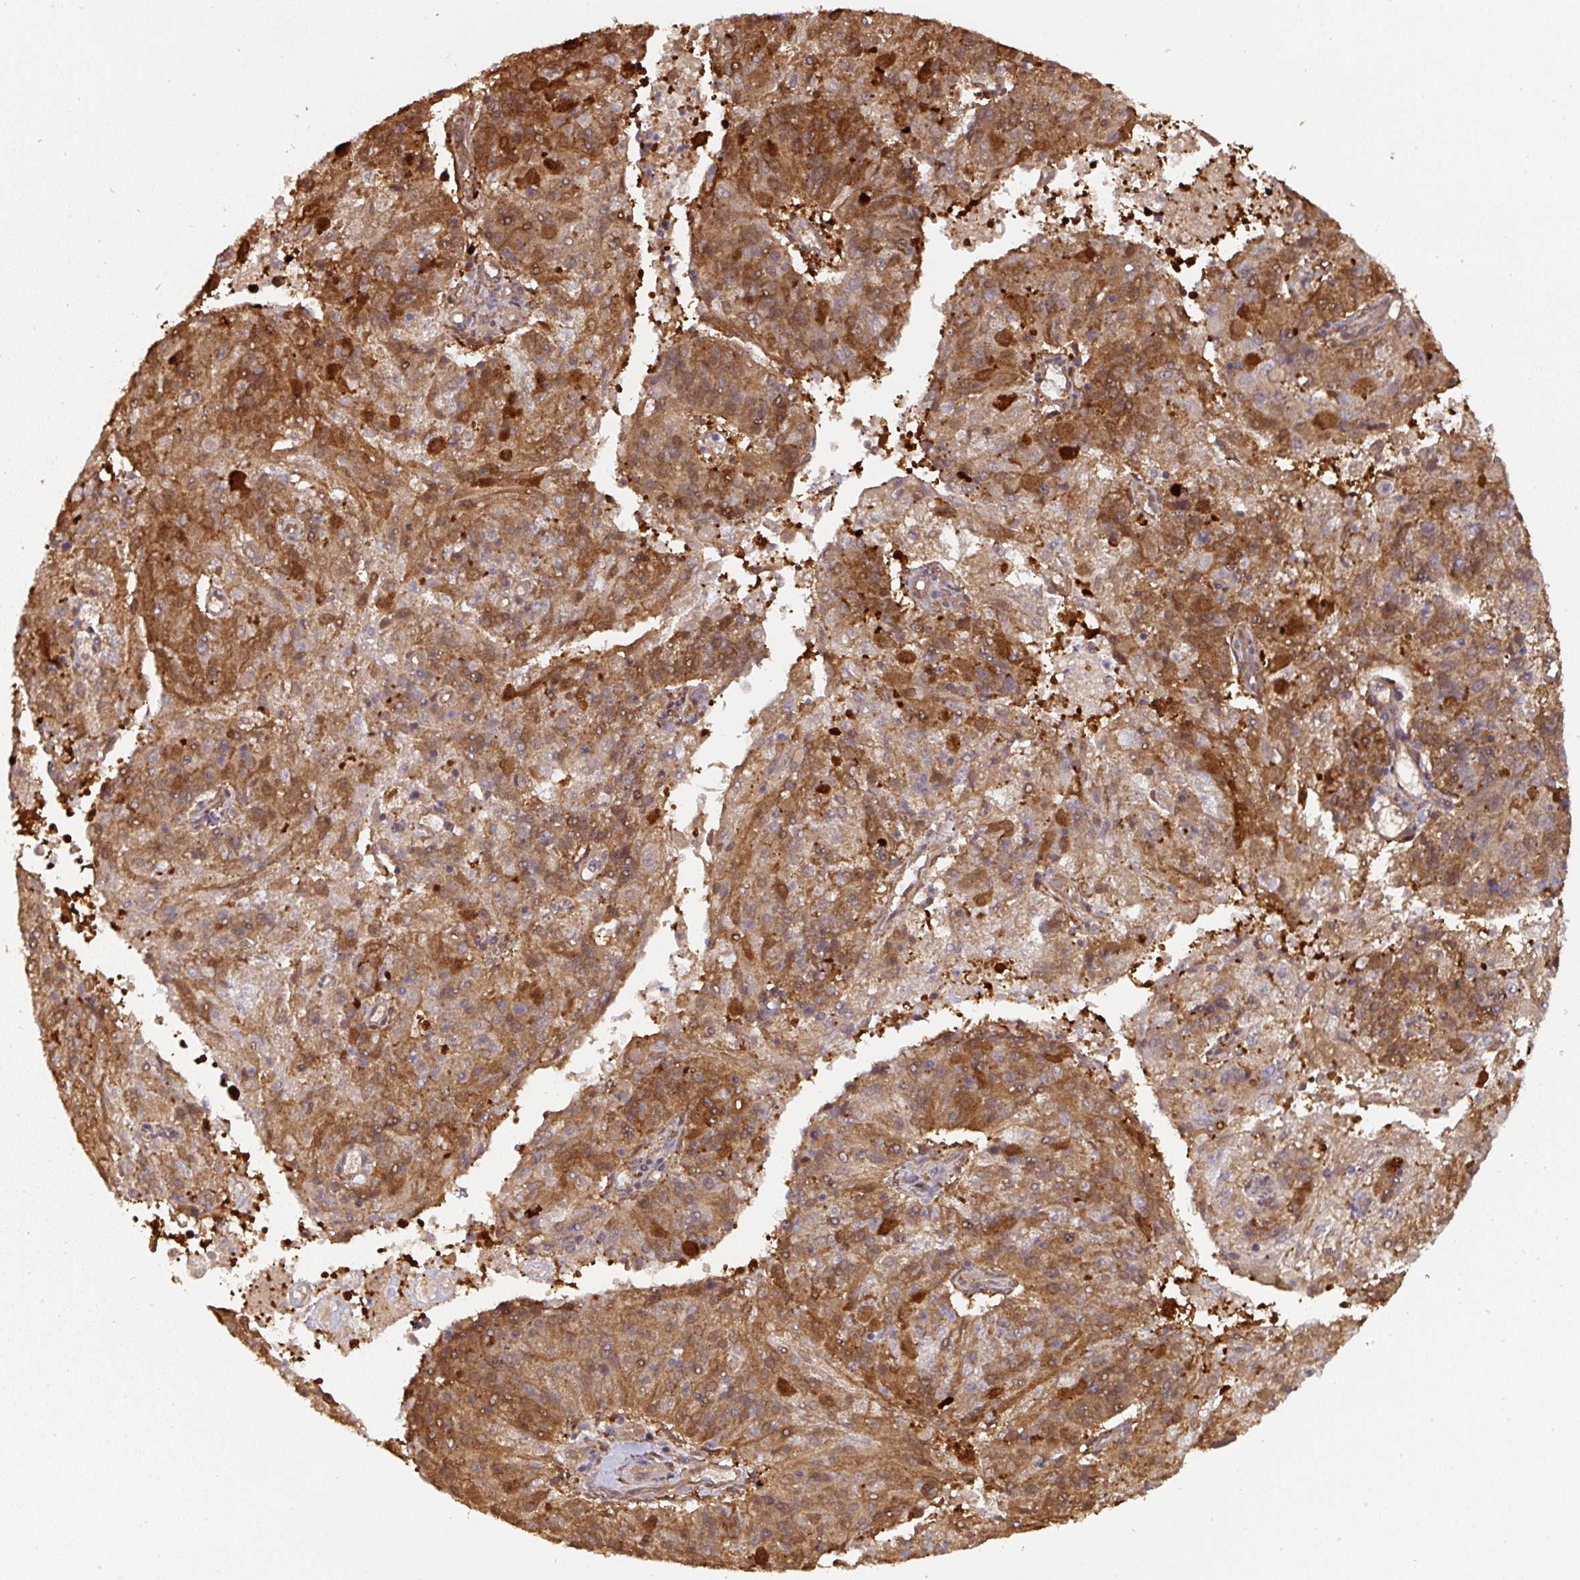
{"staining": {"intensity": "moderate", "quantity": "25%-75%", "location": "cytoplasmic/membranous"}, "tissue": "endometrial cancer", "cell_type": "Tumor cells", "image_type": "cancer", "snomed": [{"axis": "morphology", "description": "Adenocarcinoma, NOS"}, {"axis": "topography", "description": "Endometrium"}], "caption": "IHC image of neoplastic tissue: human endometrial cancer stained using immunohistochemistry (IHC) displays medium levels of moderate protein expression localized specifically in the cytoplasmic/membranous of tumor cells, appearing as a cytoplasmic/membranous brown color.", "gene": "ST13", "patient": {"sex": "female", "age": 82}}